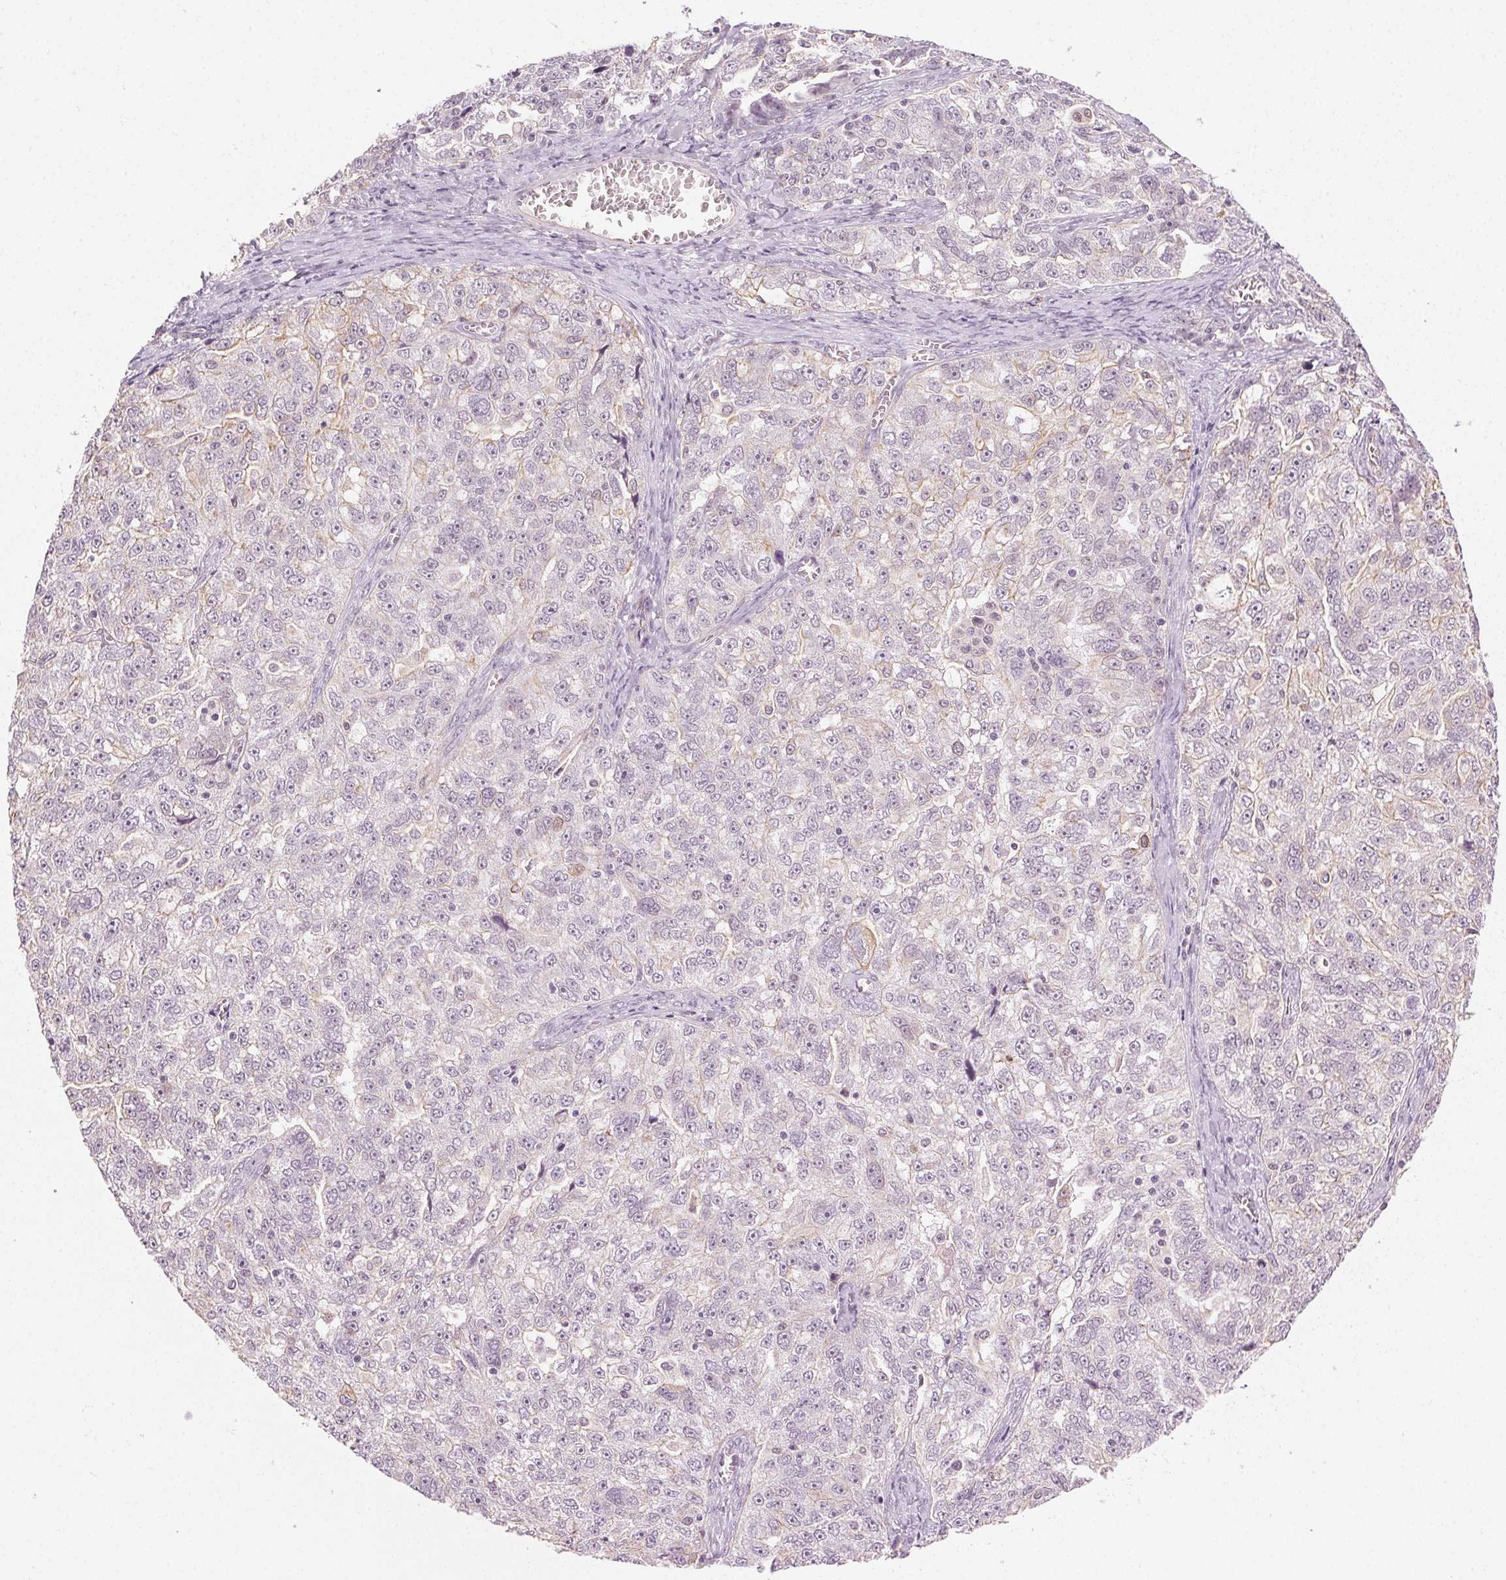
{"staining": {"intensity": "weak", "quantity": "<25%", "location": "cytoplasmic/membranous"}, "tissue": "ovarian cancer", "cell_type": "Tumor cells", "image_type": "cancer", "snomed": [{"axis": "morphology", "description": "Cystadenocarcinoma, serous, NOS"}, {"axis": "topography", "description": "Ovary"}], "caption": "This is an immunohistochemistry micrograph of human ovarian cancer. There is no expression in tumor cells.", "gene": "AIF1L", "patient": {"sex": "female", "age": 51}}